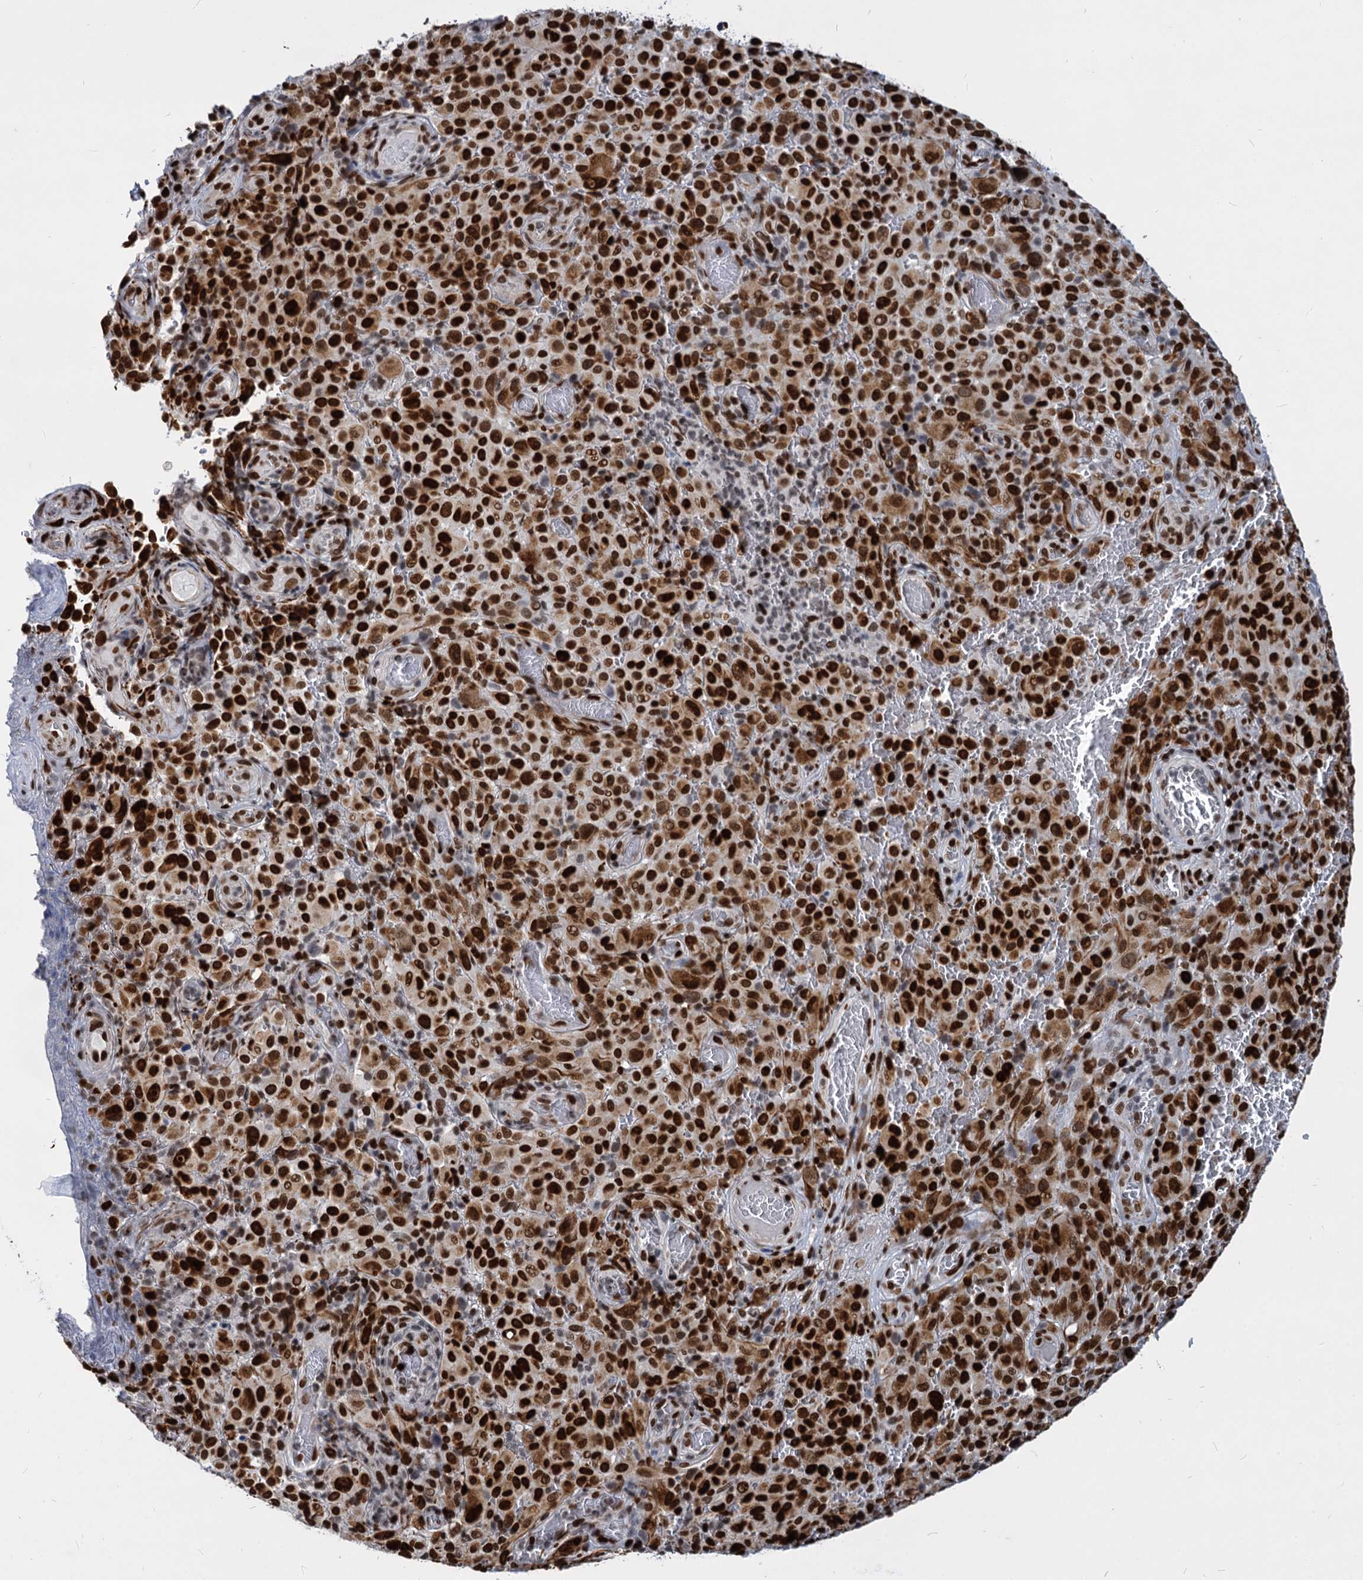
{"staining": {"intensity": "strong", "quantity": ">75%", "location": "nuclear"}, "tissue": "melanoma", "cell_type": "Tumor cells", "image_type": "cancer", "snomed": [{"axis": "morphology", "description": "Malignant melanoma, NOS"}, {"axis": "topography", "description": "Skin"}], "caption": "Immunohistochemistry histopathology image of neoplastic tissue: malignant melanoma stained using IHC reveals high levels of strong protein expression localized specifically in the nuclear of tumor cells, appearing as a nuclear brown color.", "gene": "MECP2", "patient": {"sex": "female", "age": 82}}